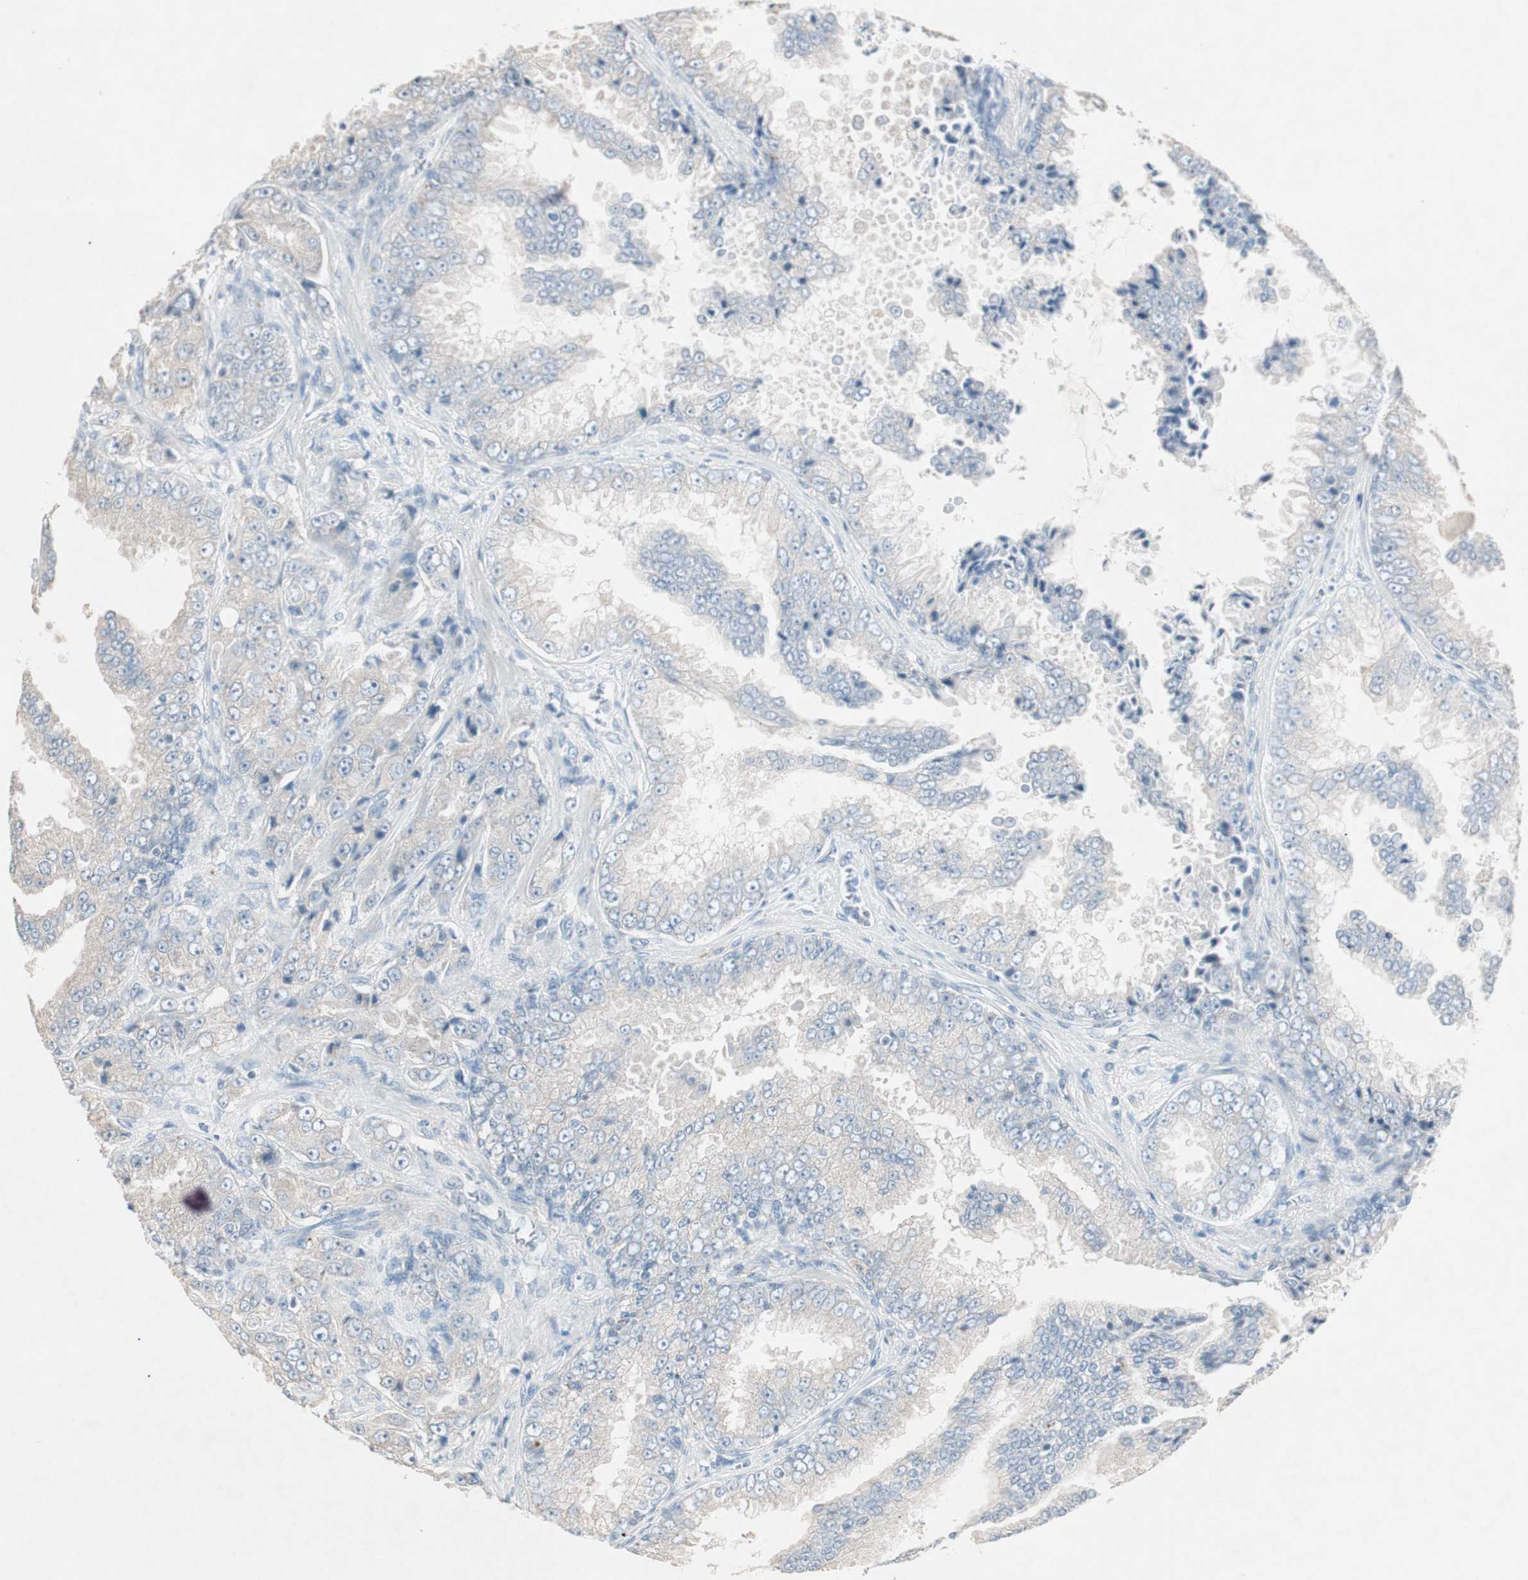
{"staining": {"intensity": "weak", "quantity": ">75%", "location": "cytoplasmic/membranous"}, "tissue": "prostate cancer", "cell_type": "Tumor cells", "image_type": "cancer", "snomed": [{"axis": "morphology", "description": "Adenocarcinoma, High grade"}, {"axis": "topography", "description": "Prostate"}], "caption": "High-magnification brightfield microscopy of prostate cancer (high-grade adenocarcinoma) stained with DAB (brown) and counterstained with hematoxylin (blue). tumor cells exhibit weak cytoplasmic/membranous staining is appreciated in about>75% of cells.", "gene": "KHK", "patient": {"sex": "male", "age": 73}}